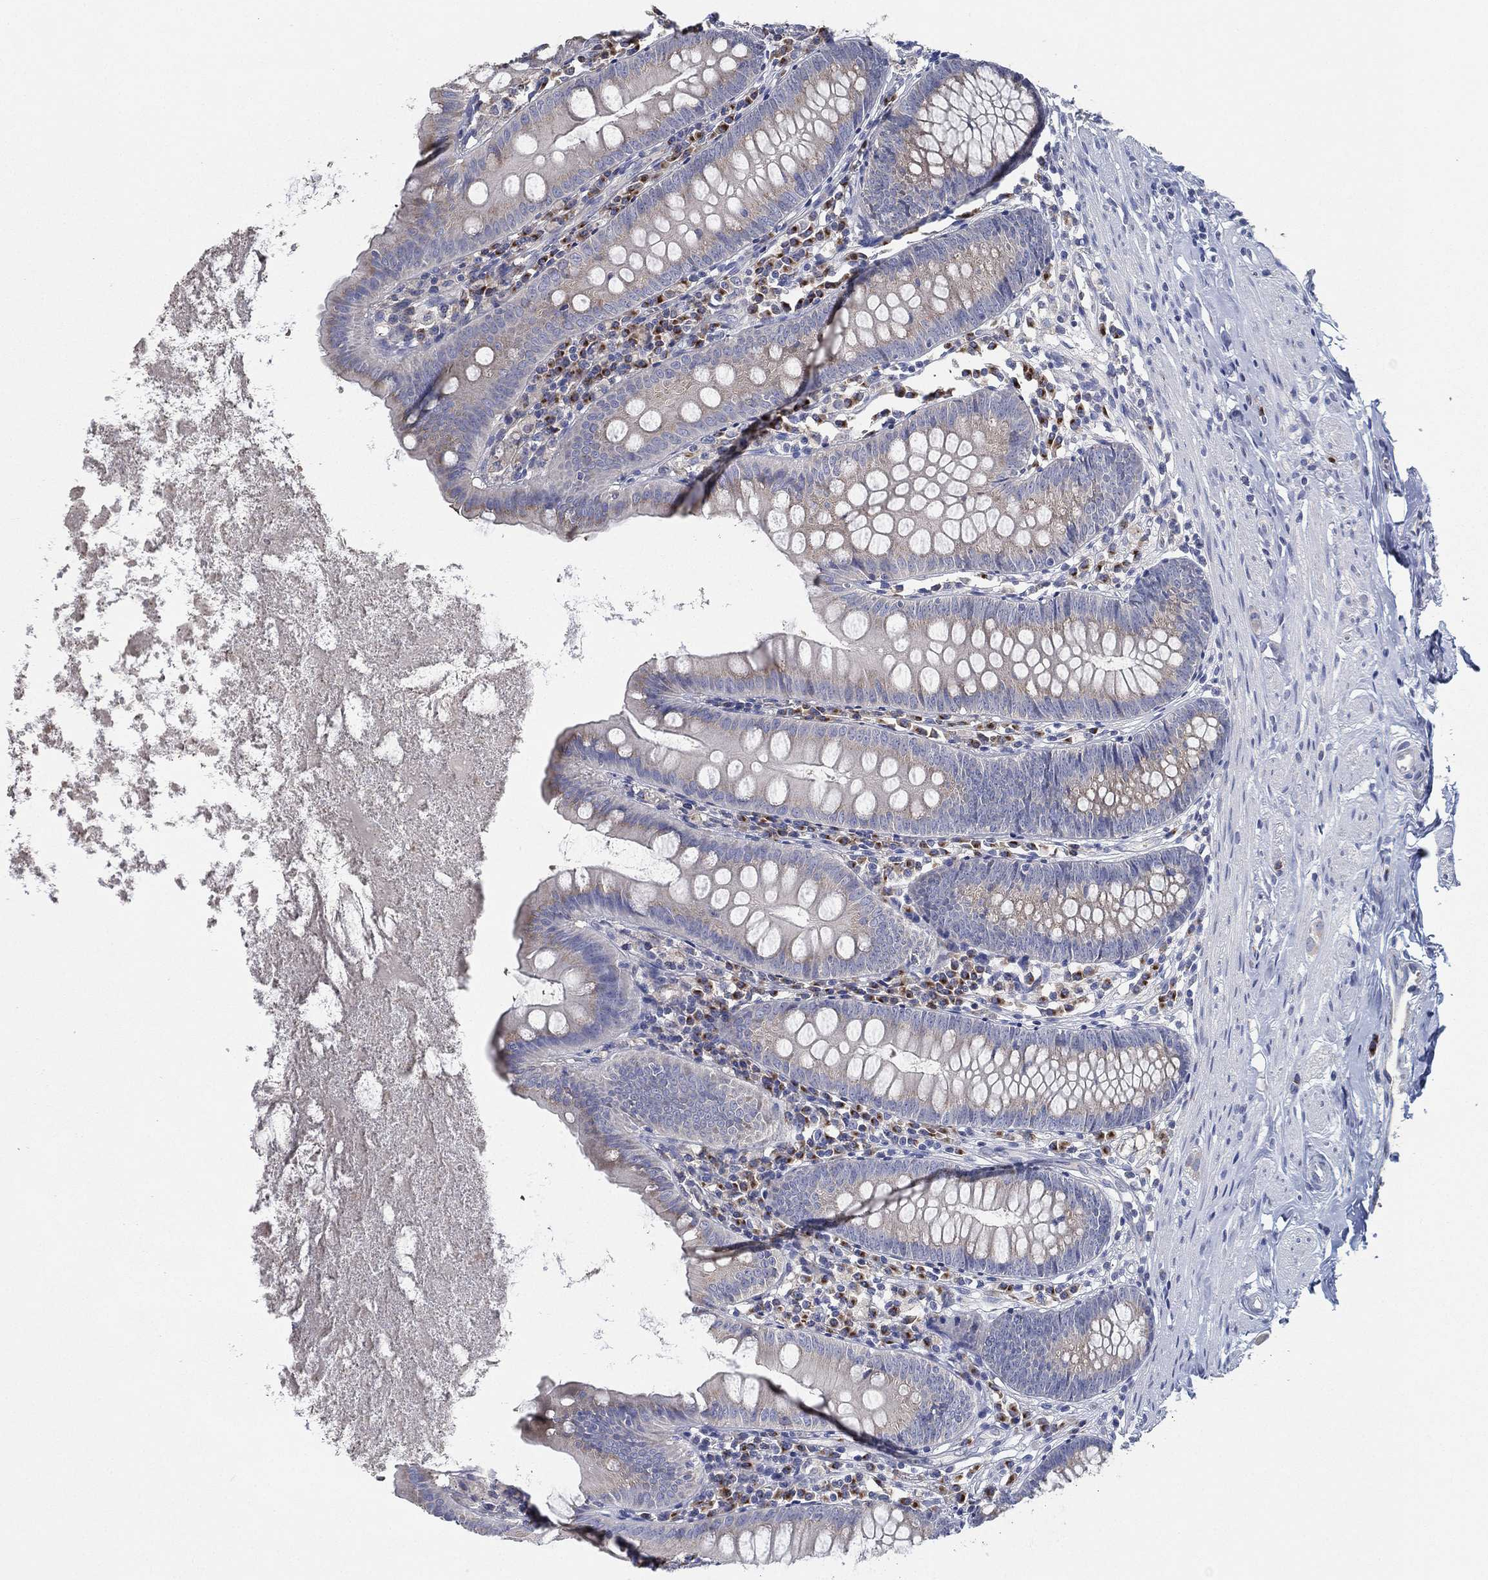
{"staining": {"intensity": "negative", "quantity": "none", "location": "none"}, "tissue": "appendix", "cell_type": "Glandular cells", "image_type": "normal", "snomed": [{"axis": "morphology", "description": "Normal tissue, NOS"}, {"axis": "topography", "description": "Appendix"}], "caption": "This is an IHC photomicrograph of unremarkable appendix. There is no positivity in glandular cells.", "gene": "ATP8A2", "patient": {"sex": "female", "age": 82}}